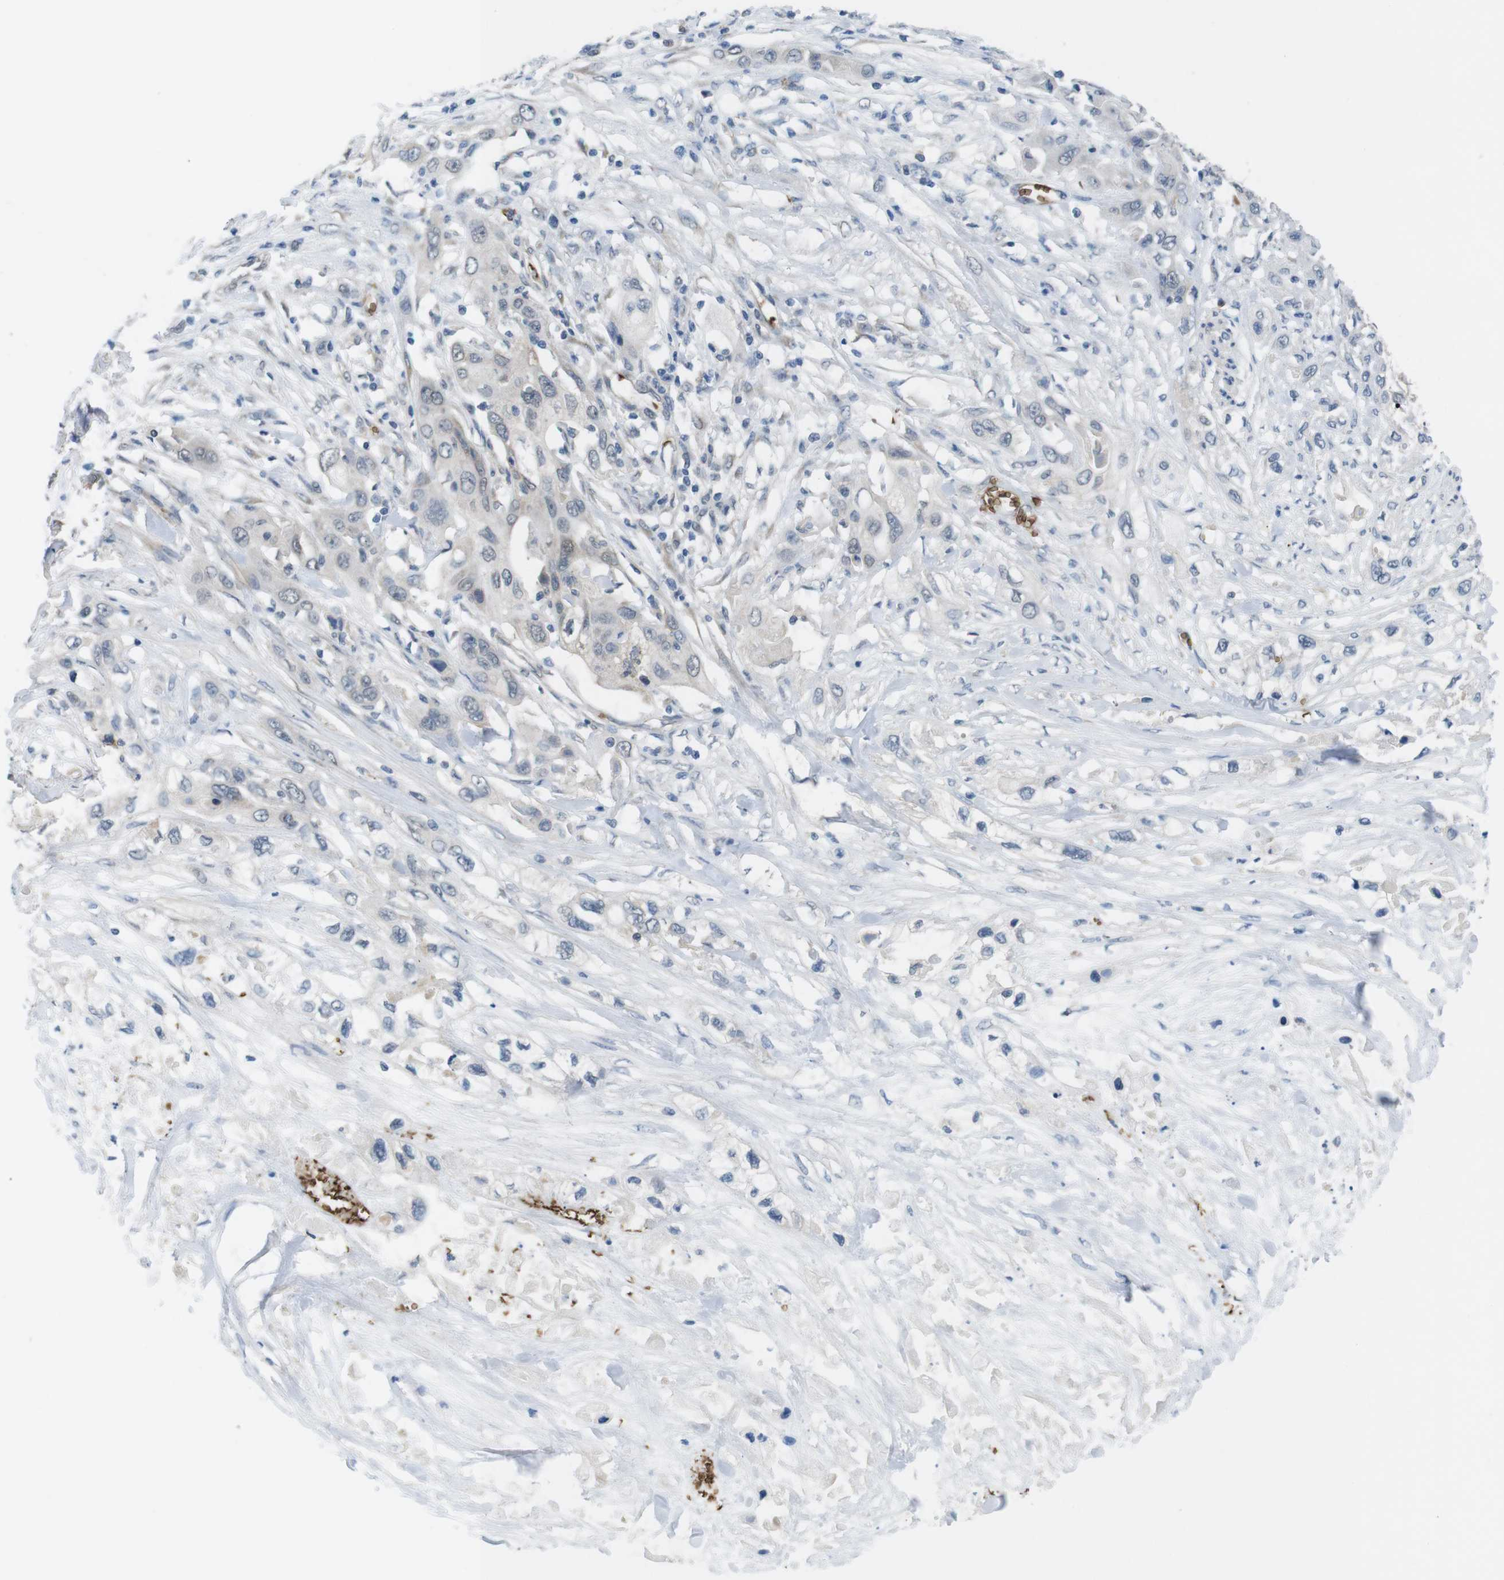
{"staining": {"intensity": "negative", "quantity": "none", "location": "none"}, "tissue": "pancreatic cancer", "cell_type": "Tumor cells", "image_type": "cancer", "snomed": [{"axis": "morphology", "description": "Adenocarcinoma, NOS"}, {"axis": "topography", "description": "Pancreas"}], "caption": "An immunohistochemistry histopathology image of pancreatic cancer (adenocarcinoma) is shown. There is no staining in tumor cells of pancreatic cancer (adenocarcinoma).", "gene": "GYPA", "patient": {"sex": "female", "age": 70}}